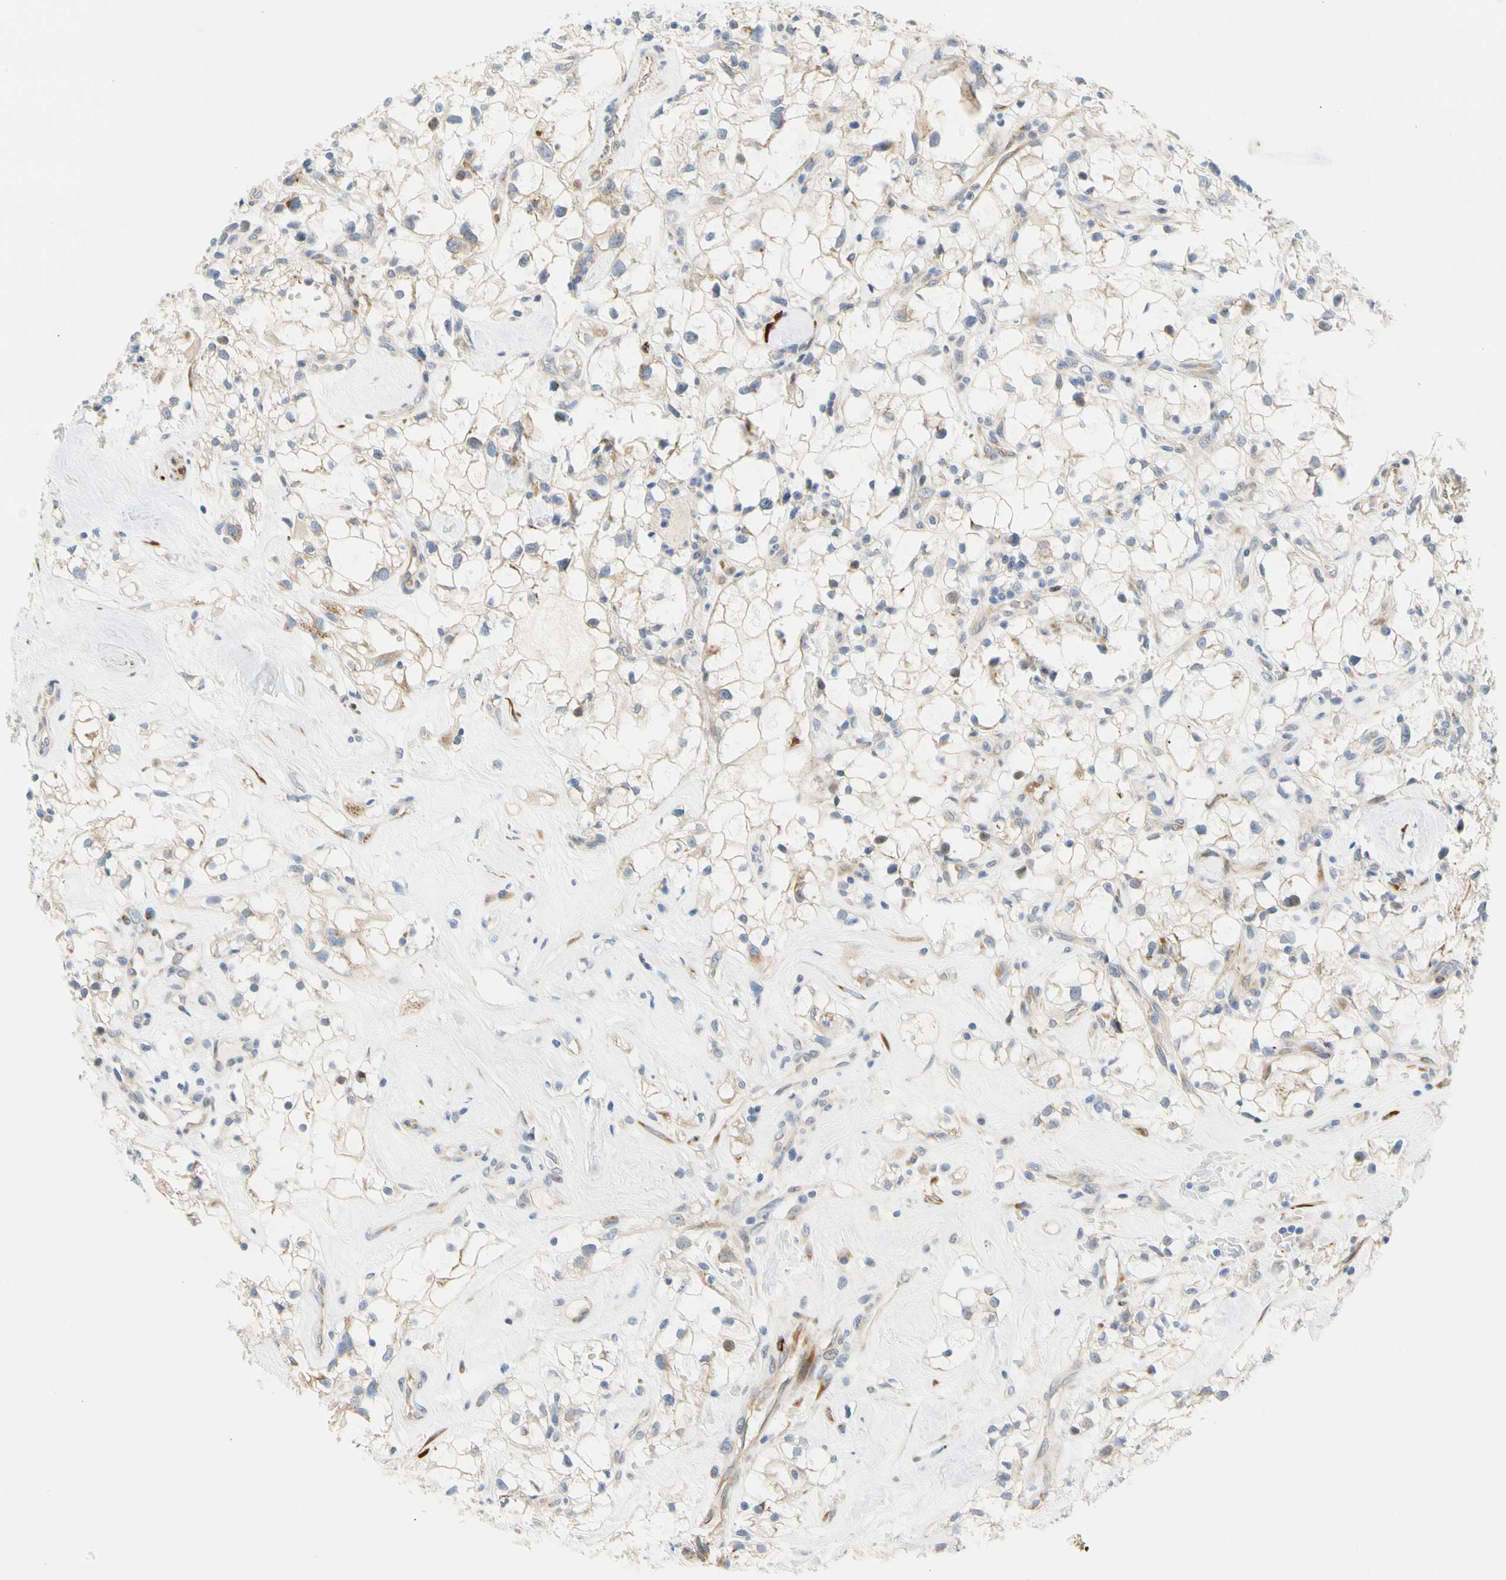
{"staining": {"intensity": "weak", "quantity": "<25%", "location": "cytoplasmic/membranous"}, "tissue": "renal cancer", "cell_type": "Tumor cells", "image_type": "cancer", "snomed": [{"axis": "morphology", "description": "Adenocarcinoma, NOS"}, {"axis": "topography", "description": "Kidney"}], "caption": "Immunohistochemistry (IHC) of renal adenocarcinoma exhibits no staining in tumor cells.", "gene": "ZNF236", "patient": {"sex": "female", "age": 60}}